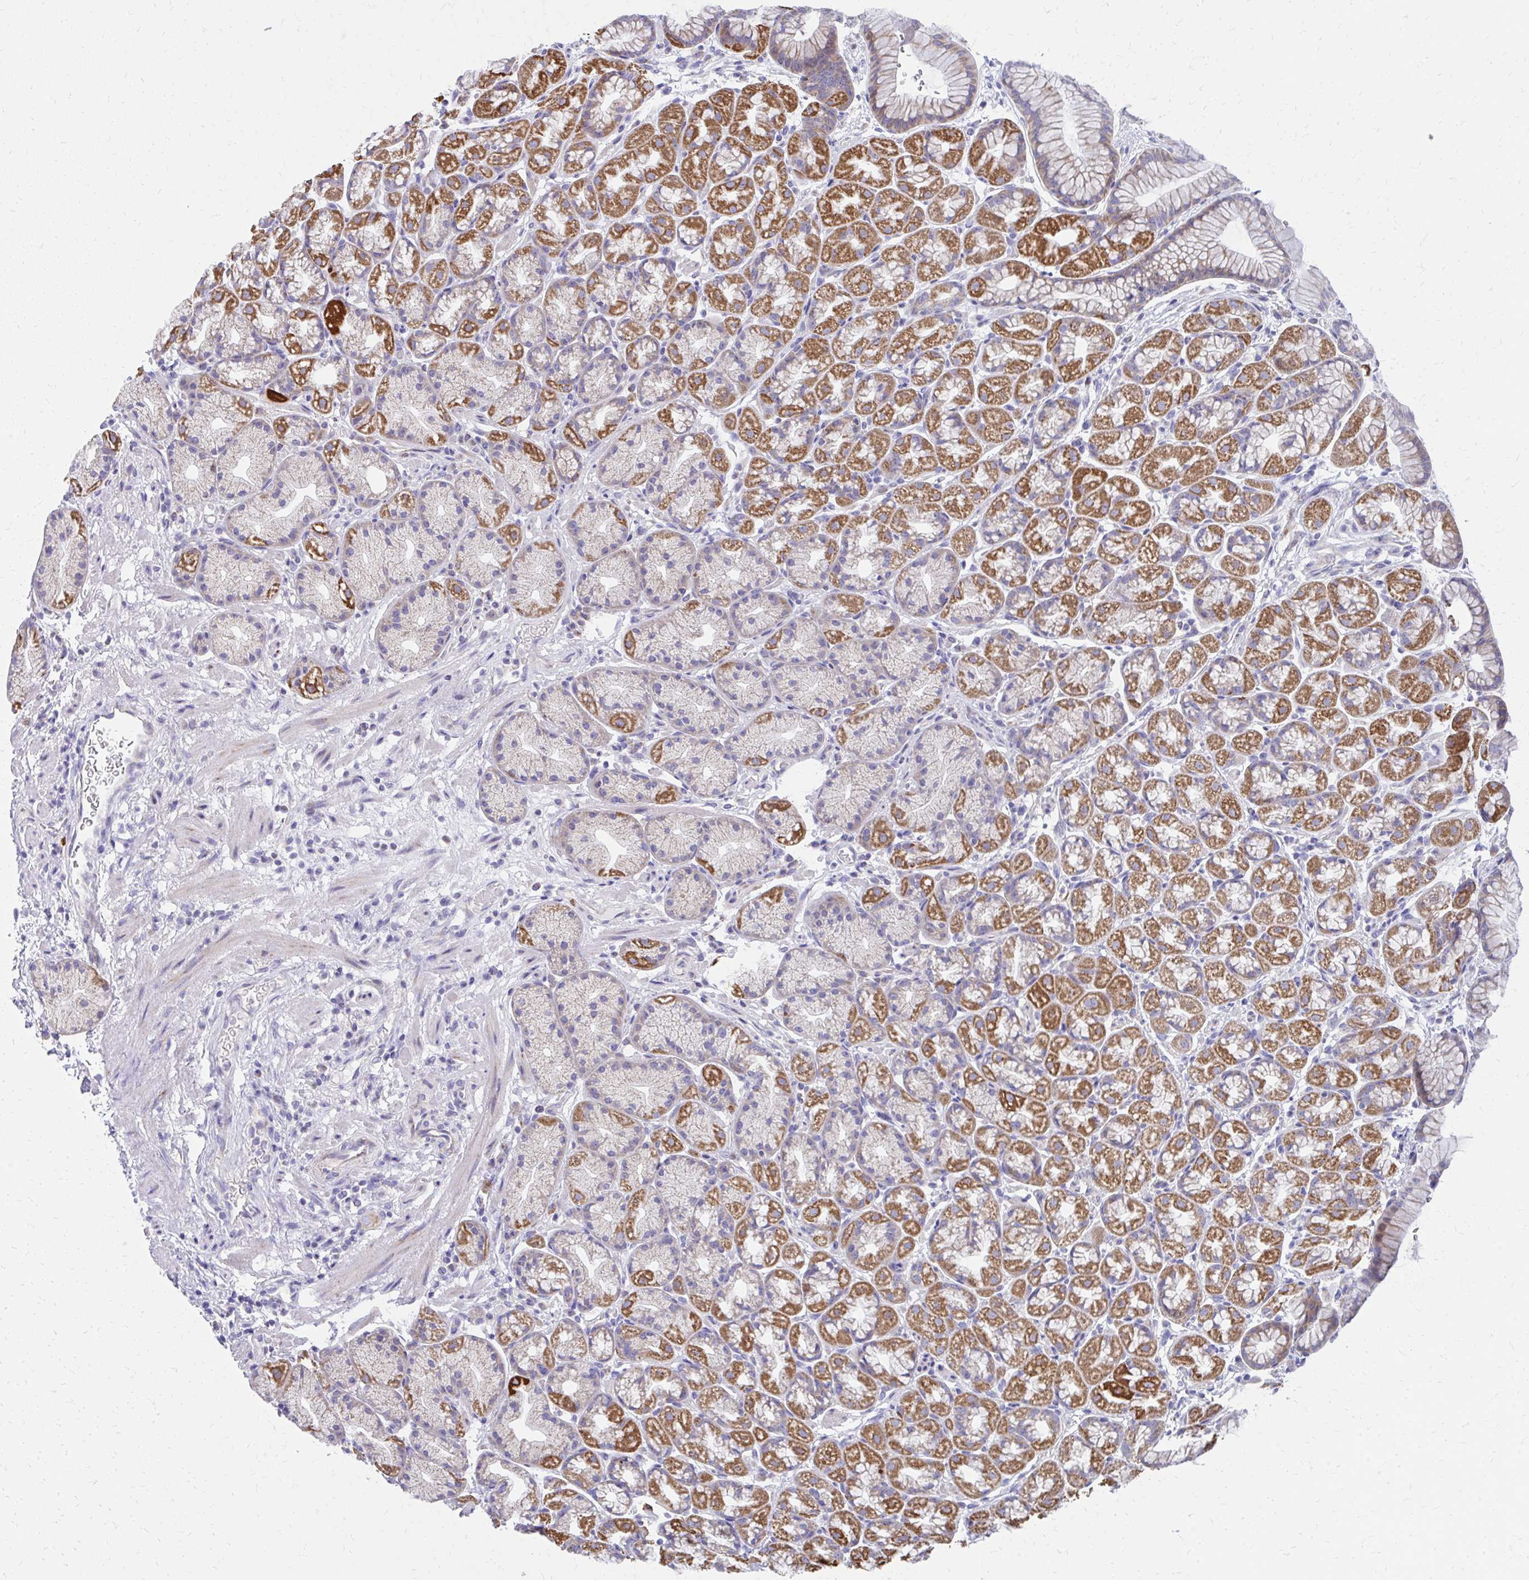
{"staining": {"intensity": "strong", "quantity": "25%-75%", "location": "cytoplasmic/membranous"}, "tissue": "stomach", "cell_type": "Glandular cells", "image_type": "normal", "snomed": [{"axis": "morphology", "description": "Normal tissue, NOS"}, {"axis": "topography", "description": "Stomach, lower"}], "caption": "Strong cytoplasmic/membranous protein positivity is present in about 25%-75% of glandular cells in stomach.", "gene": "IL37", "patient": {"sex": "male", "age": 67}}